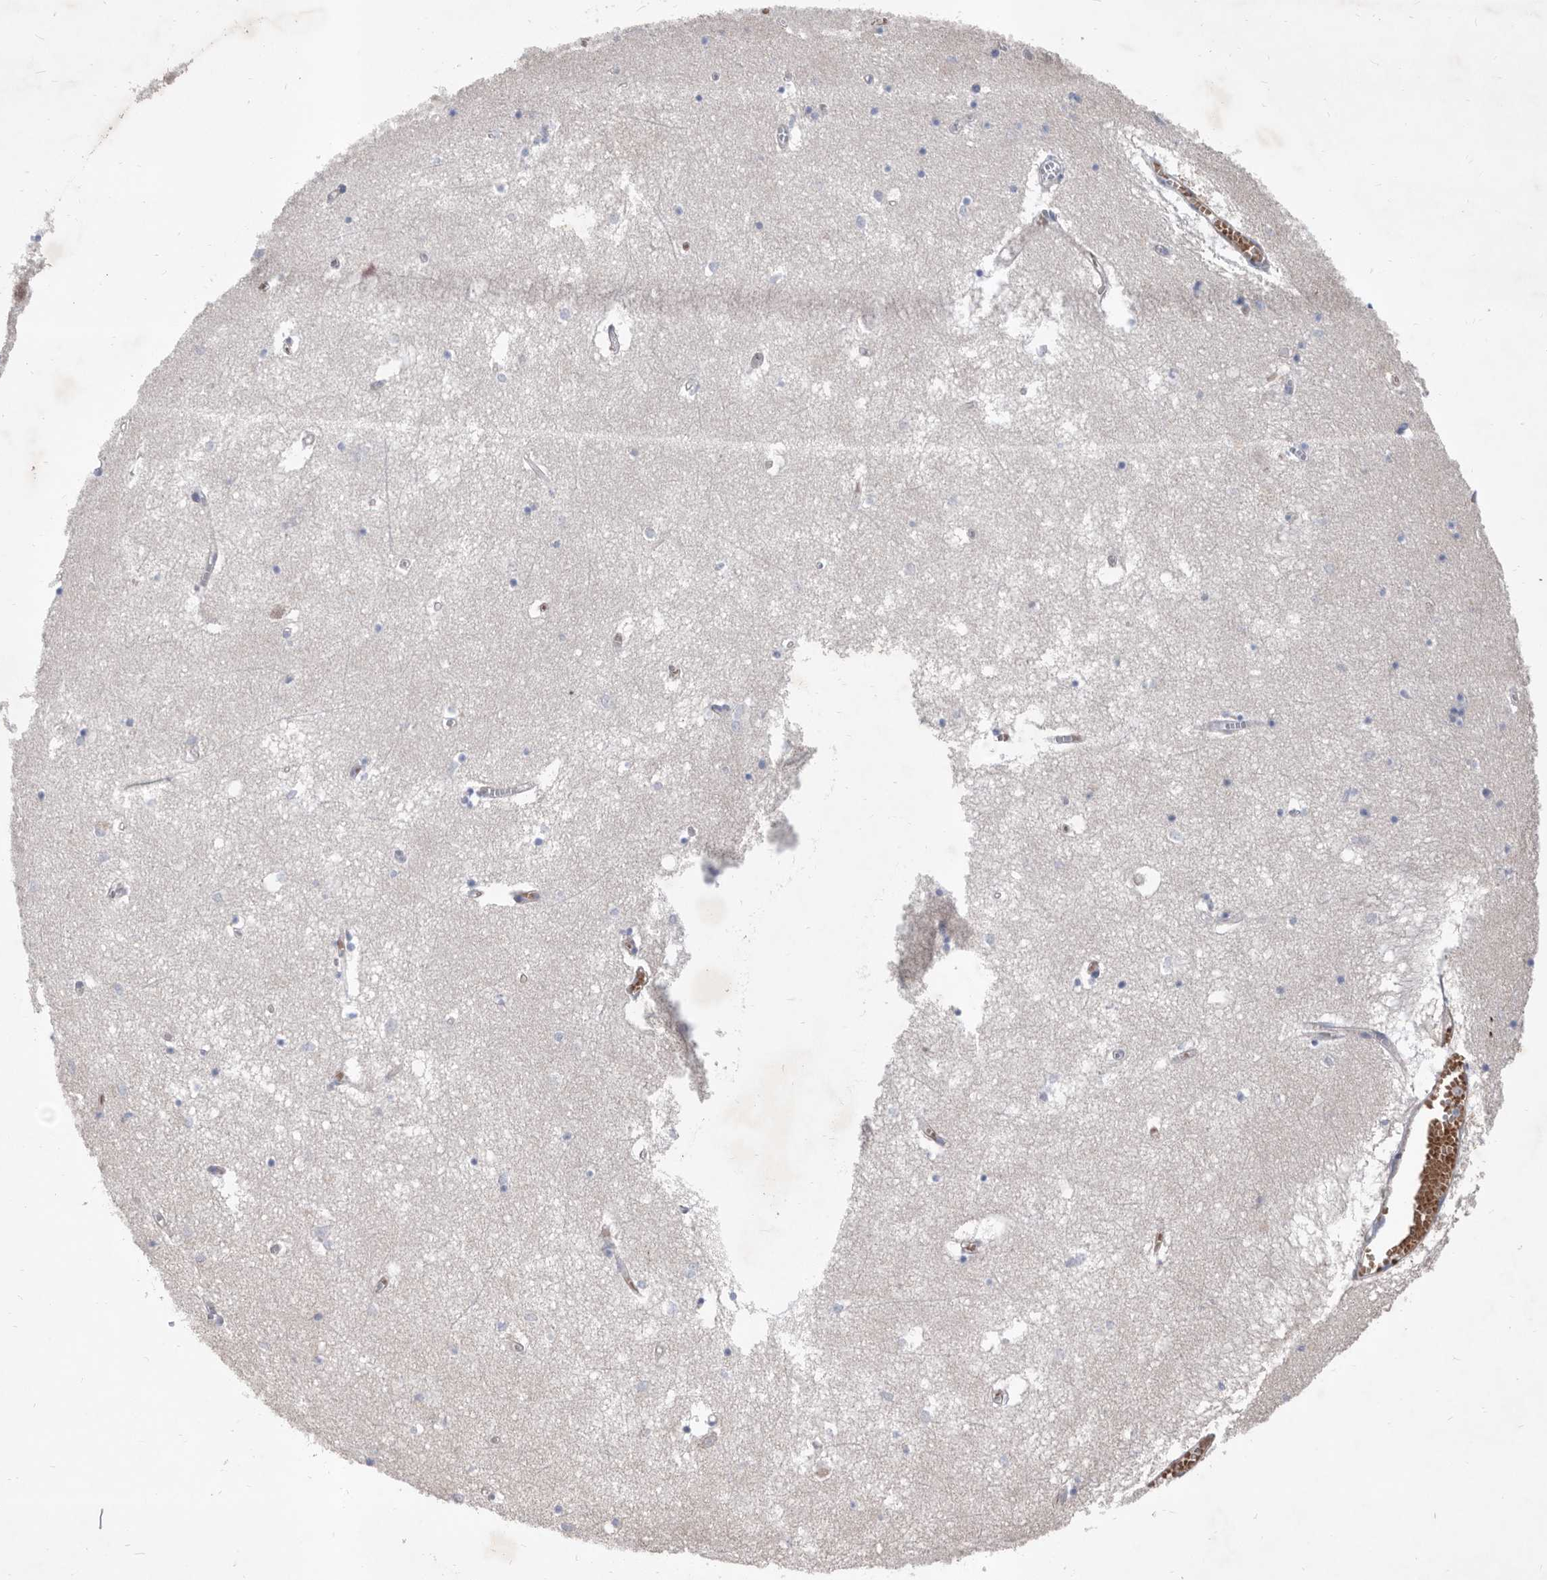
{"staining": {"intensity": "negative", "quantity": "none", "location": "none"}, "tissue": "hippocampus", "cell_type": "Glial cells", "image_type": "normal", "snomed": [{"axis": "morphology", "description": "Normal tissue, NOS"}, {"axis": "topography", "description": "Hippocampus"}], "caption": "Immunohistochemistry (IHC) micrograph of benign human hippocampus stained for a protein (brown), which displays no positivity in glial cells. The staining was performed using DAB (3,3'-diaminobenzidine) to visualize the protein expression in brown, while the nuclei were stained in blue with hematoxylin (Magnification: 20x).", "gene": "ATP13A3", "patient": {"sex": "male", "age": 70}}